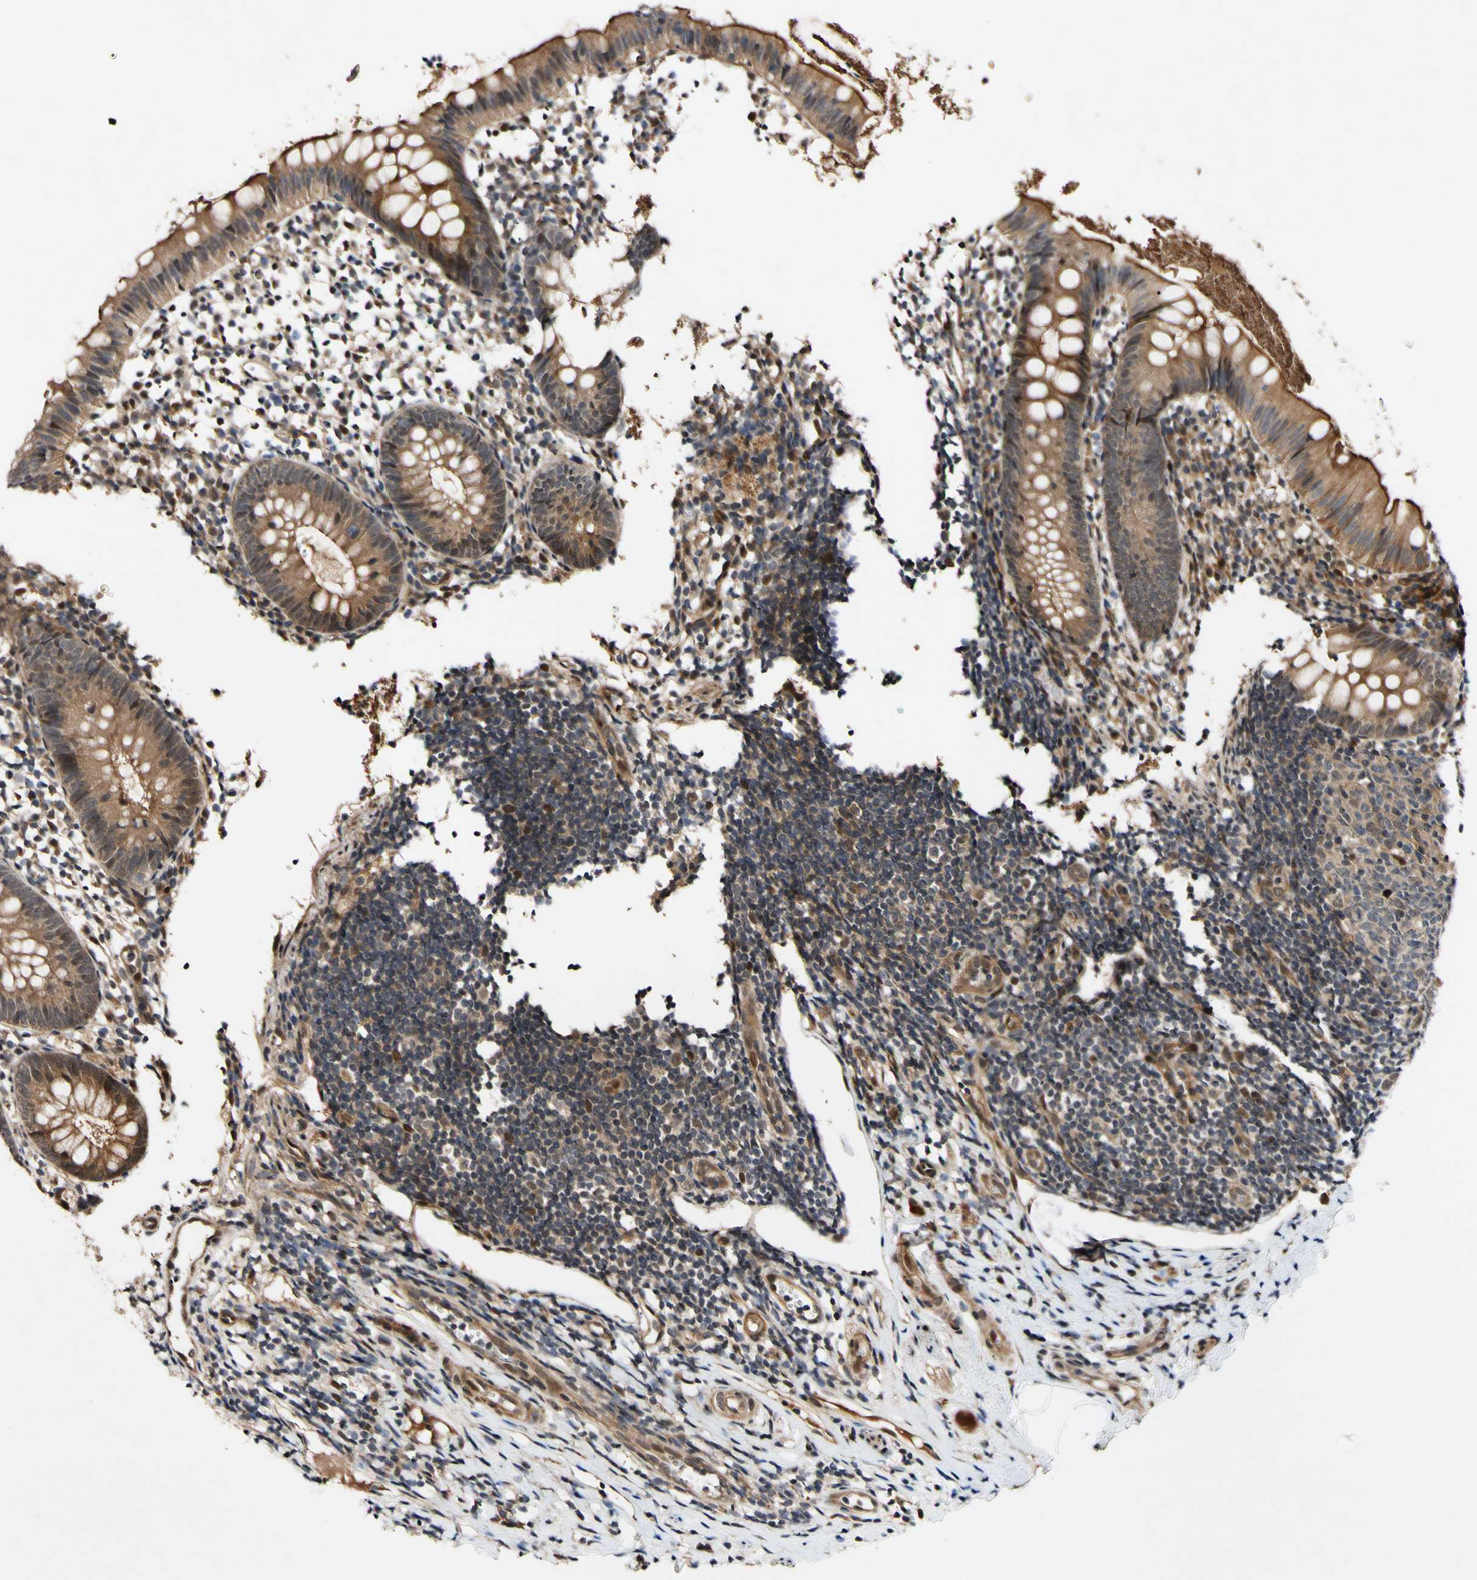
{"staining": {"intensity": "moderate", "quantity": ">75%", "location": "cytoplasmic/membranous,nuclear"}, "tissue": "appendix", "cell_type": "Glandular cells", "image_type": "normal", "snomed": [{"axis": "morphology", "description": "Normal tissue, NOS"}, {"axis": "topography", "description": "Appendix"}], "caption": "The photomicrograph shows immunohistochemical staining of normal appendix. There is moderate cytoplasmic/membranous,nuclear expression is seen in about >75% of glandular cells.", "gene": "CSNK1E", "patient": {"sex": "female", "age": 20}}